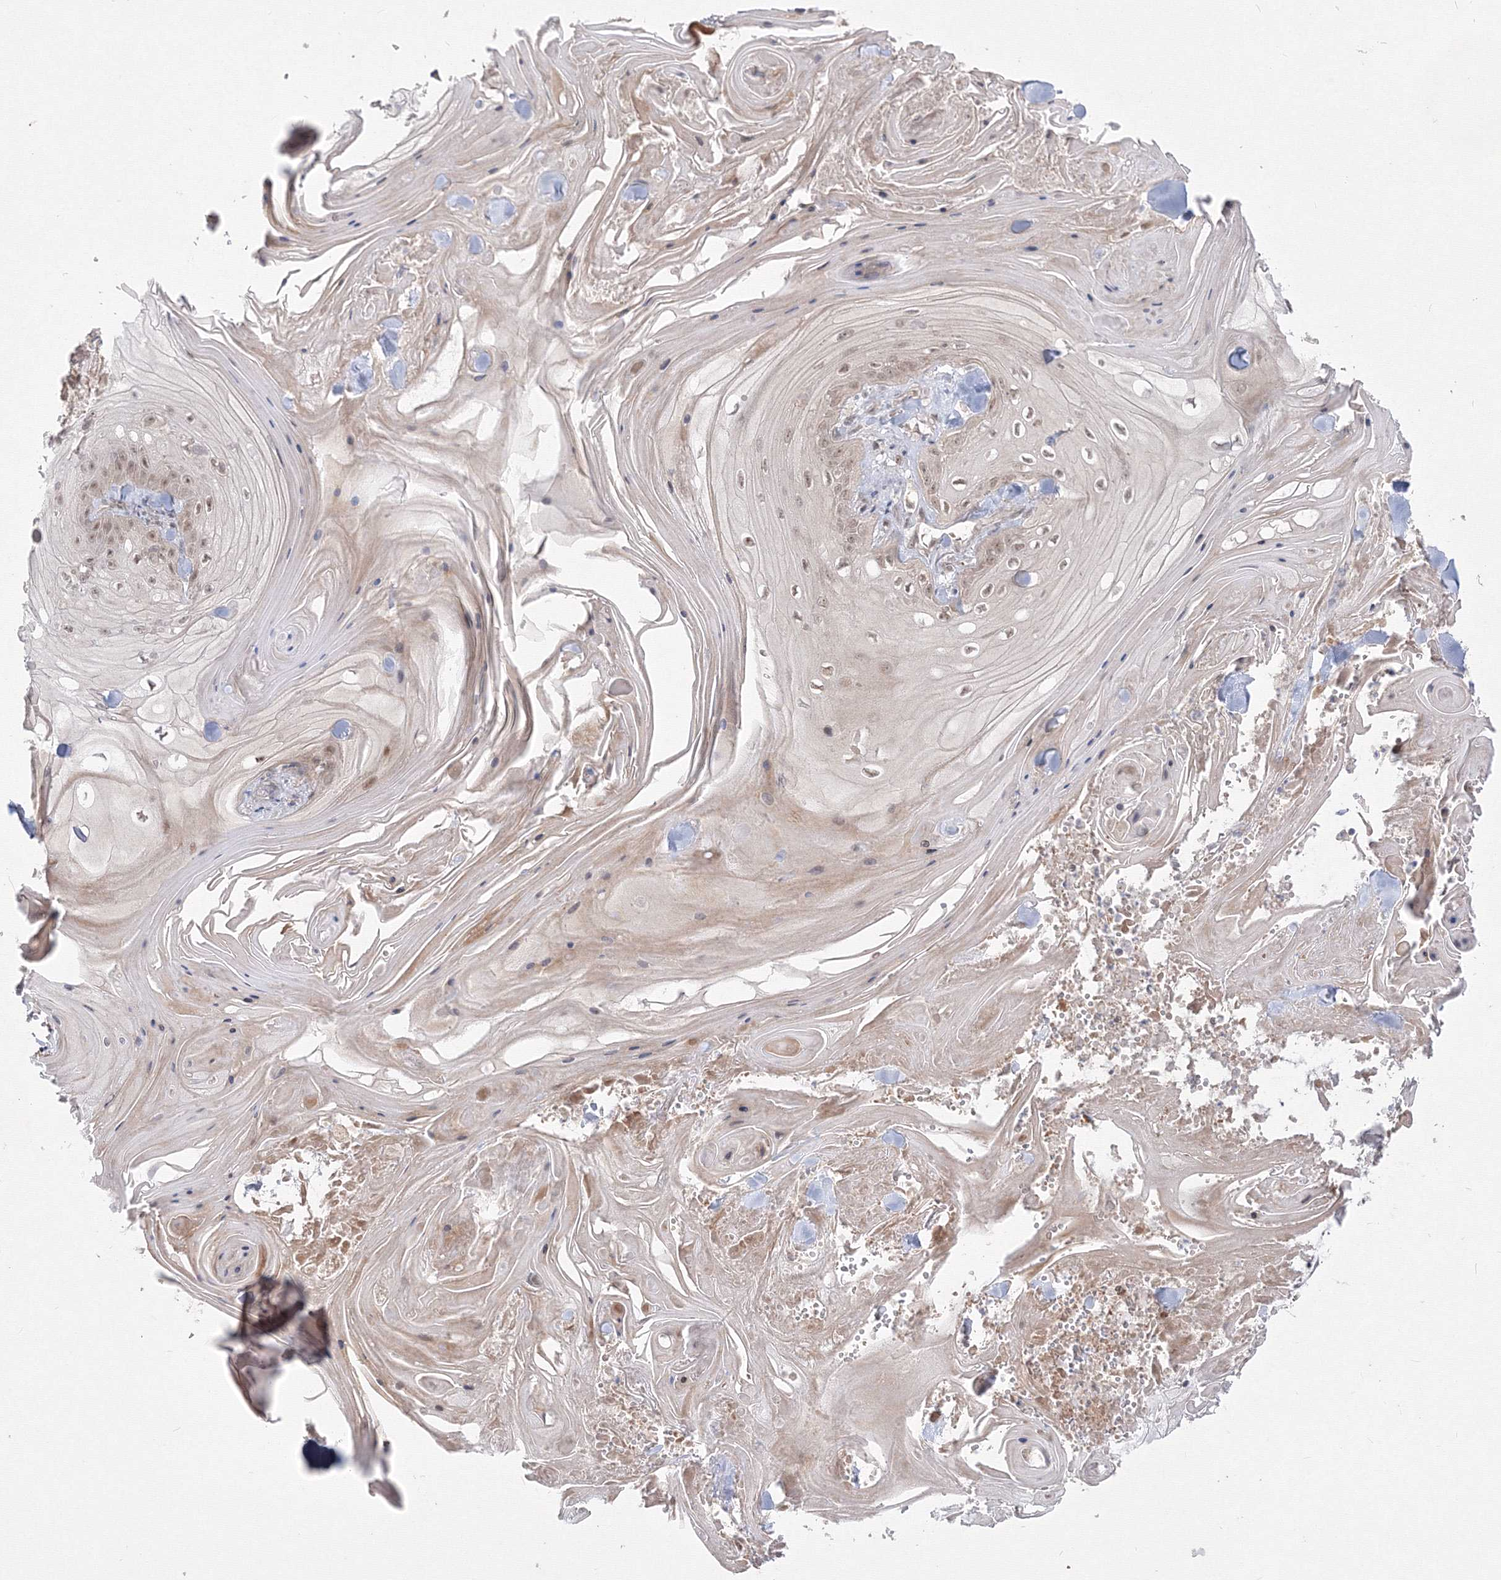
{"staining": {"intensity": "moderate", "quantity": "25%-75%", "location": "nuclear"}, "tissue": "skin cancer", "cell_type": "Tumor cells", "image_type": "cancer", "snomed": [{"axis": "morphology", "description": "Squamous cell carcinoma, NOS"}, {"axis": "topography", "description": "Skin"}], "caption": "Skin squamous cell carcinoma stained with a protein marker shows moderate staining in tumor cells.", "gene": "COPS4", "patient": {"sex": "male", "age": 74}}